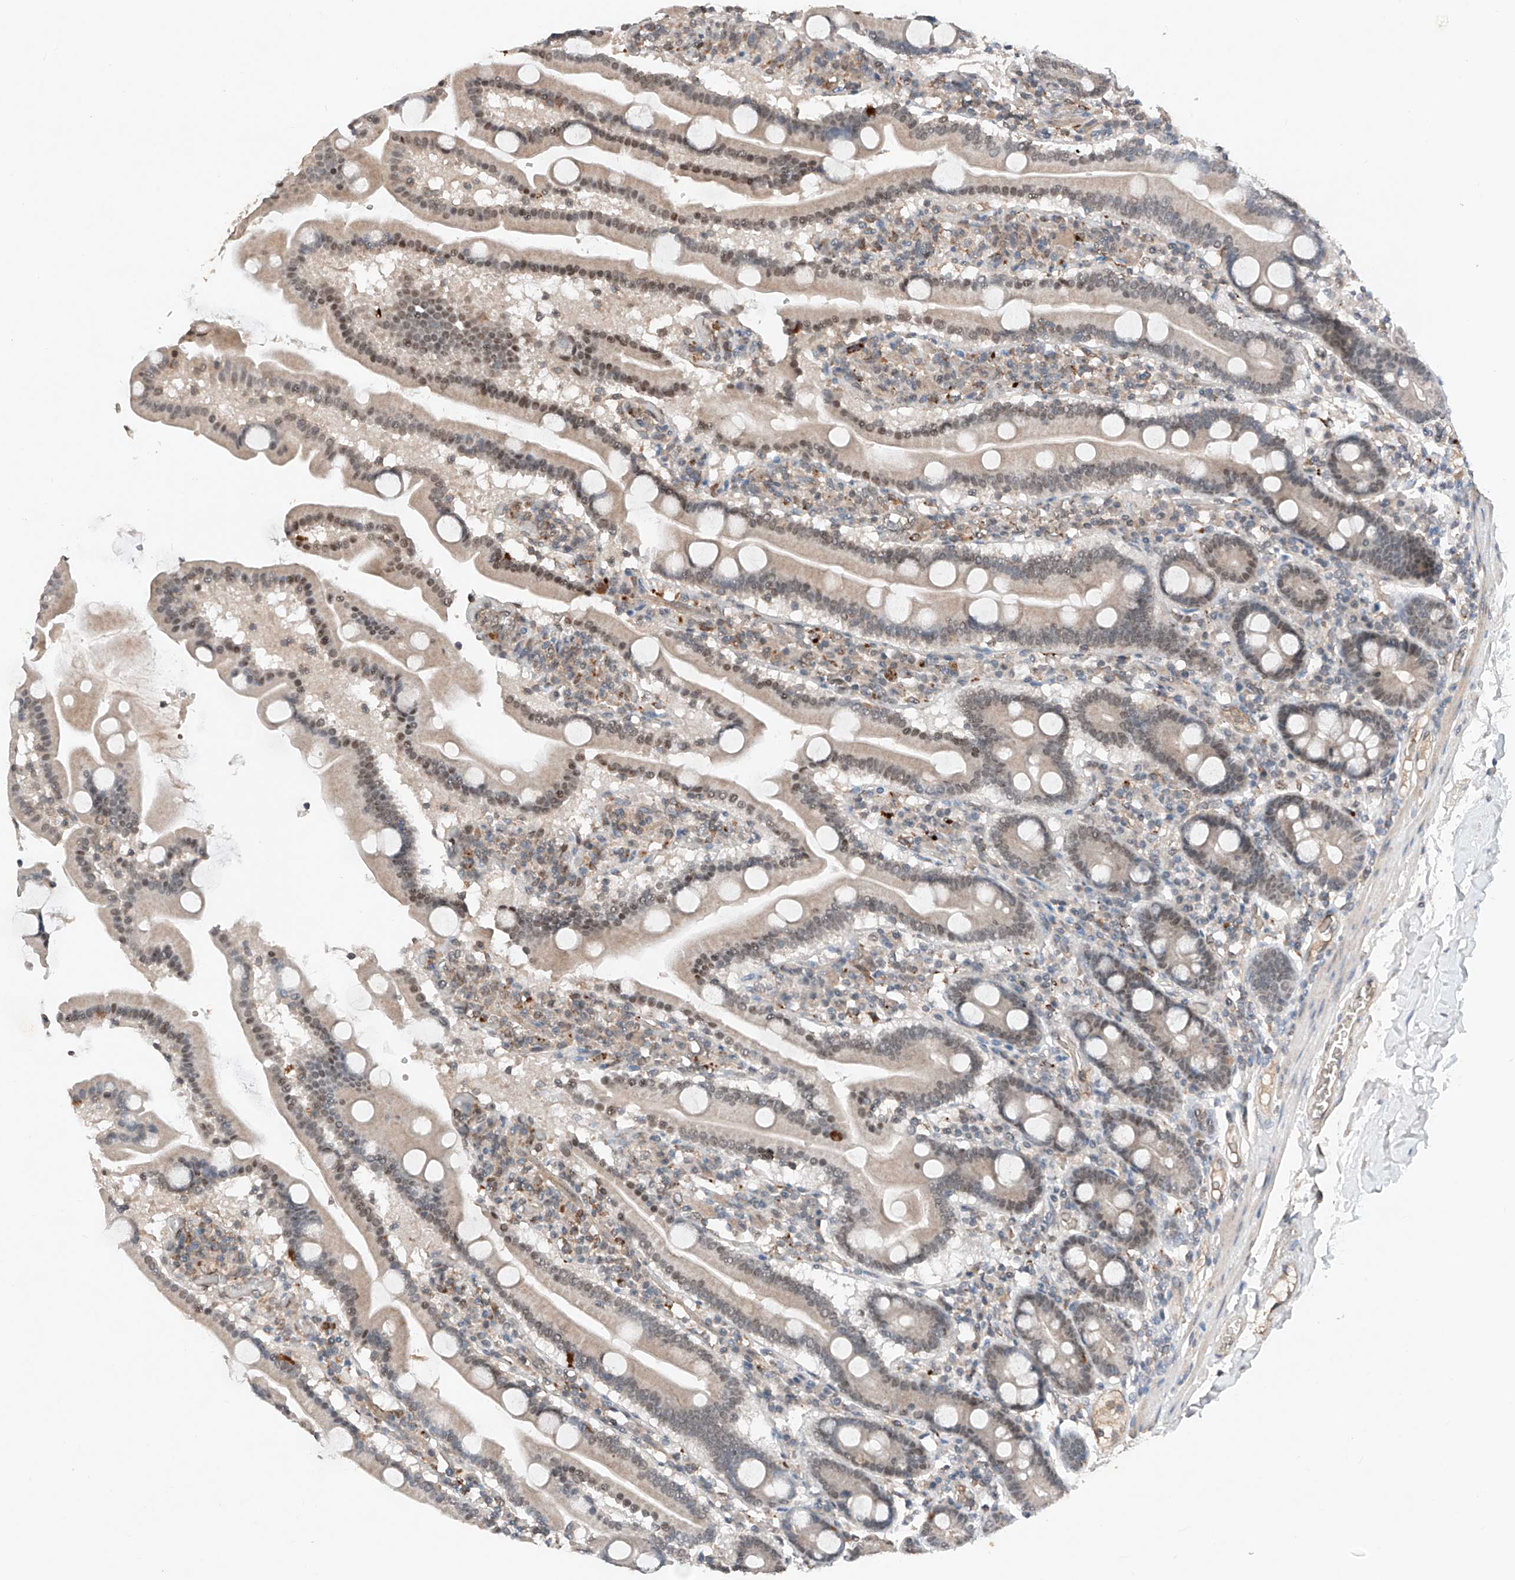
{"staining": {"intensity": "weak", "quantity": "25%-75%", "location": "nuclear"}, "tissue": "duodenum", "cell_type": "Glandular cells", "image_type": "normal", "snomed": [{"axis": "morphology", "description": "Normal tissue, NOS"}, {"axis": "topography", "description": "Duodenum"}], "caption": "A high-resolution photomicrograph shows IHC staining of normal duodenum, which exhibits weak nuclear positivity in about 25%-75% of glandular cells.", "gene": "TBX4", "patient": {"sex": "male", "age": 55}}